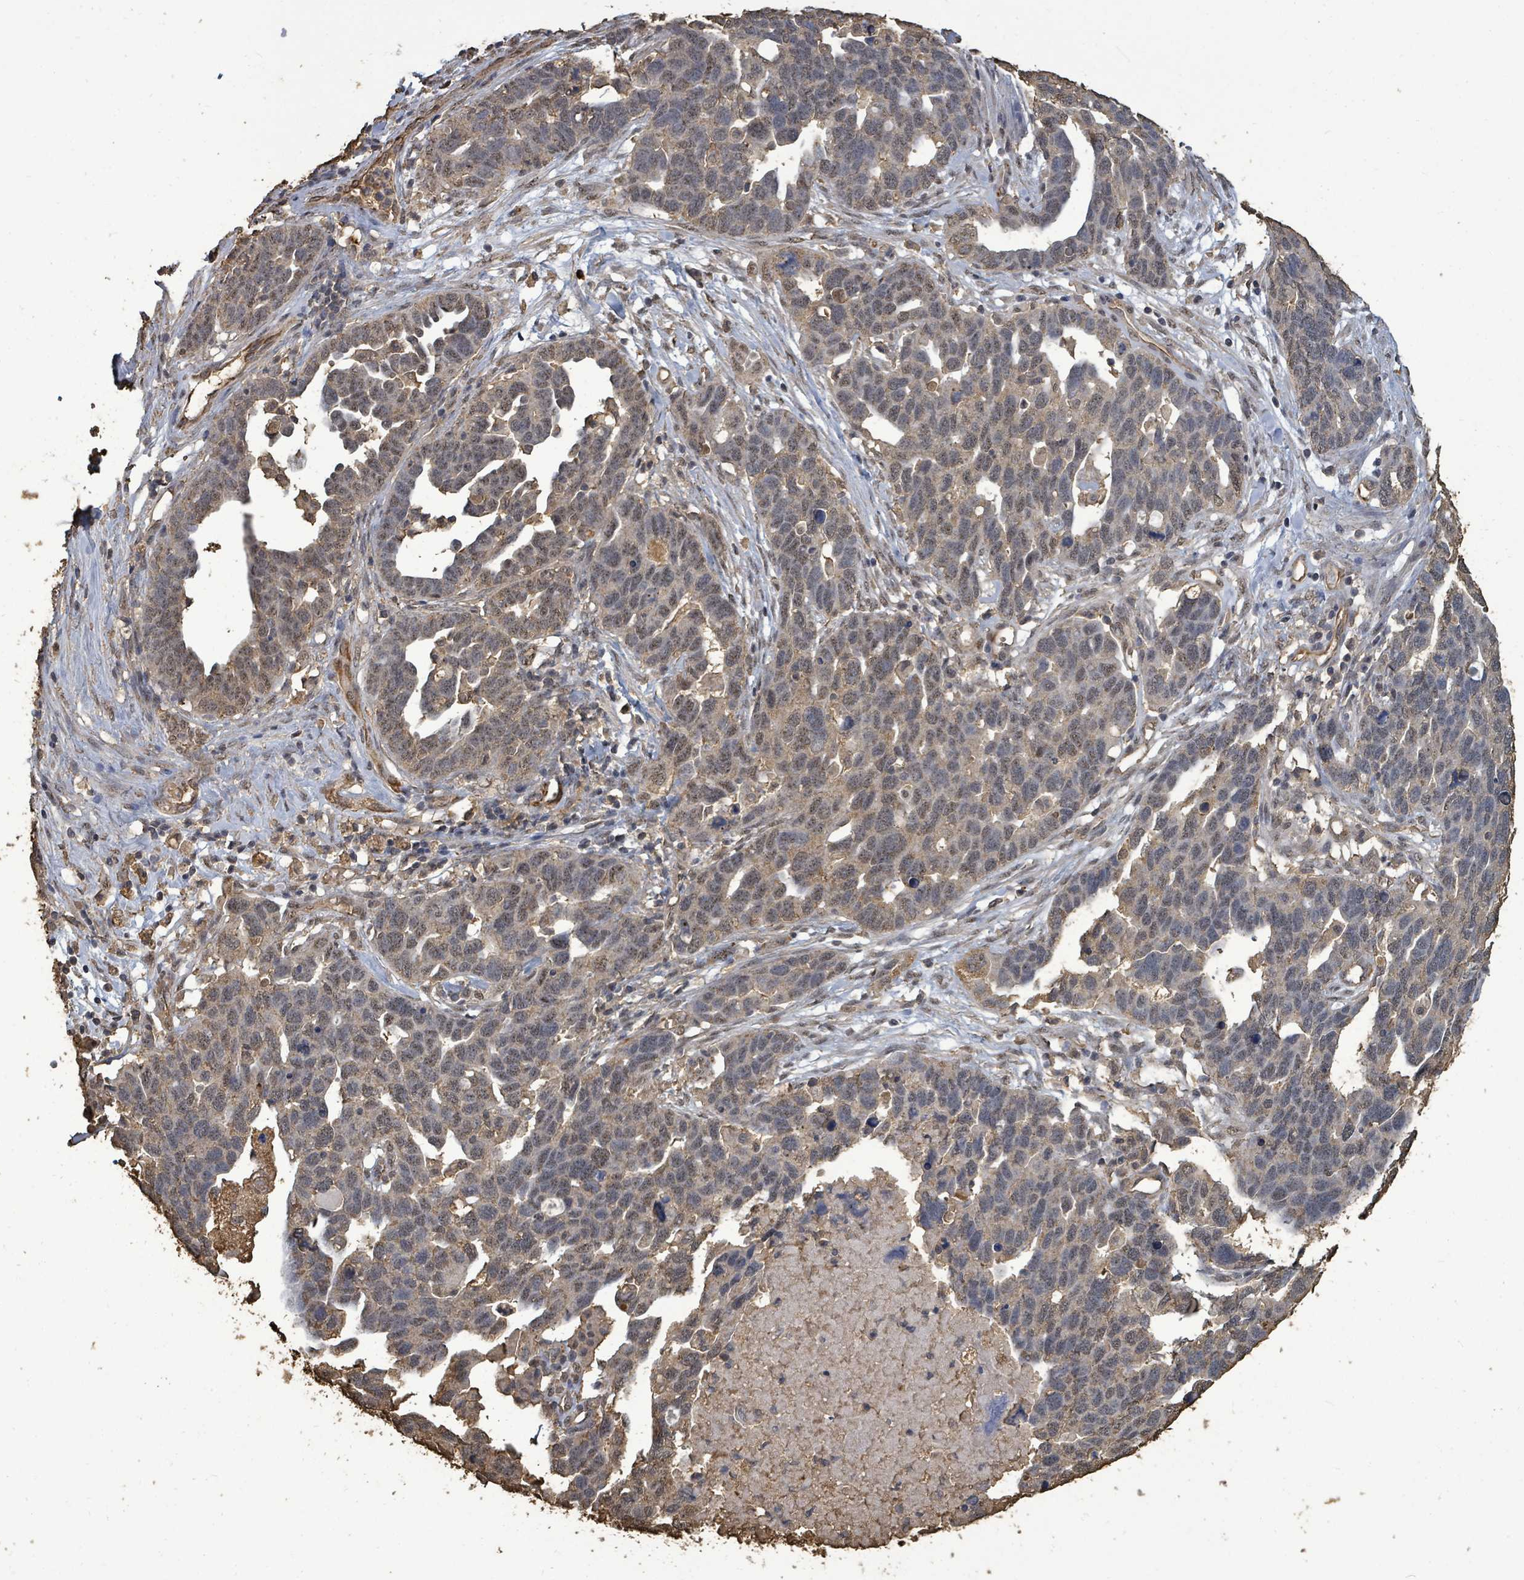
{"staining": {"intensity": "weak", "quantity": "25%-75%", "location": "cytoplasmic/membranous,nuclear"}, "tissue": "ovarian cancer", "cell_type": "Tumor cells", "image_type": "cancer", "snomed": [{"axis": "morphology", "description": "Cystadenocarcinoma, serous, NOS"}, {"axis": "topography", "description": "Ovary"}], "caption": "Protein analysis of ovarian serous cystadenocarcinoma tissue reveals weak cytoplasmic/membranous and nuclear staining in about 25%-75% of tumor cells. The staining is performed using DAB brown chromogen to label protein expression. The nuclei are counter-stained blue using hematoxylin.", "gene": "C6orf52", "patient": {"sex": "female", "age": 54}}